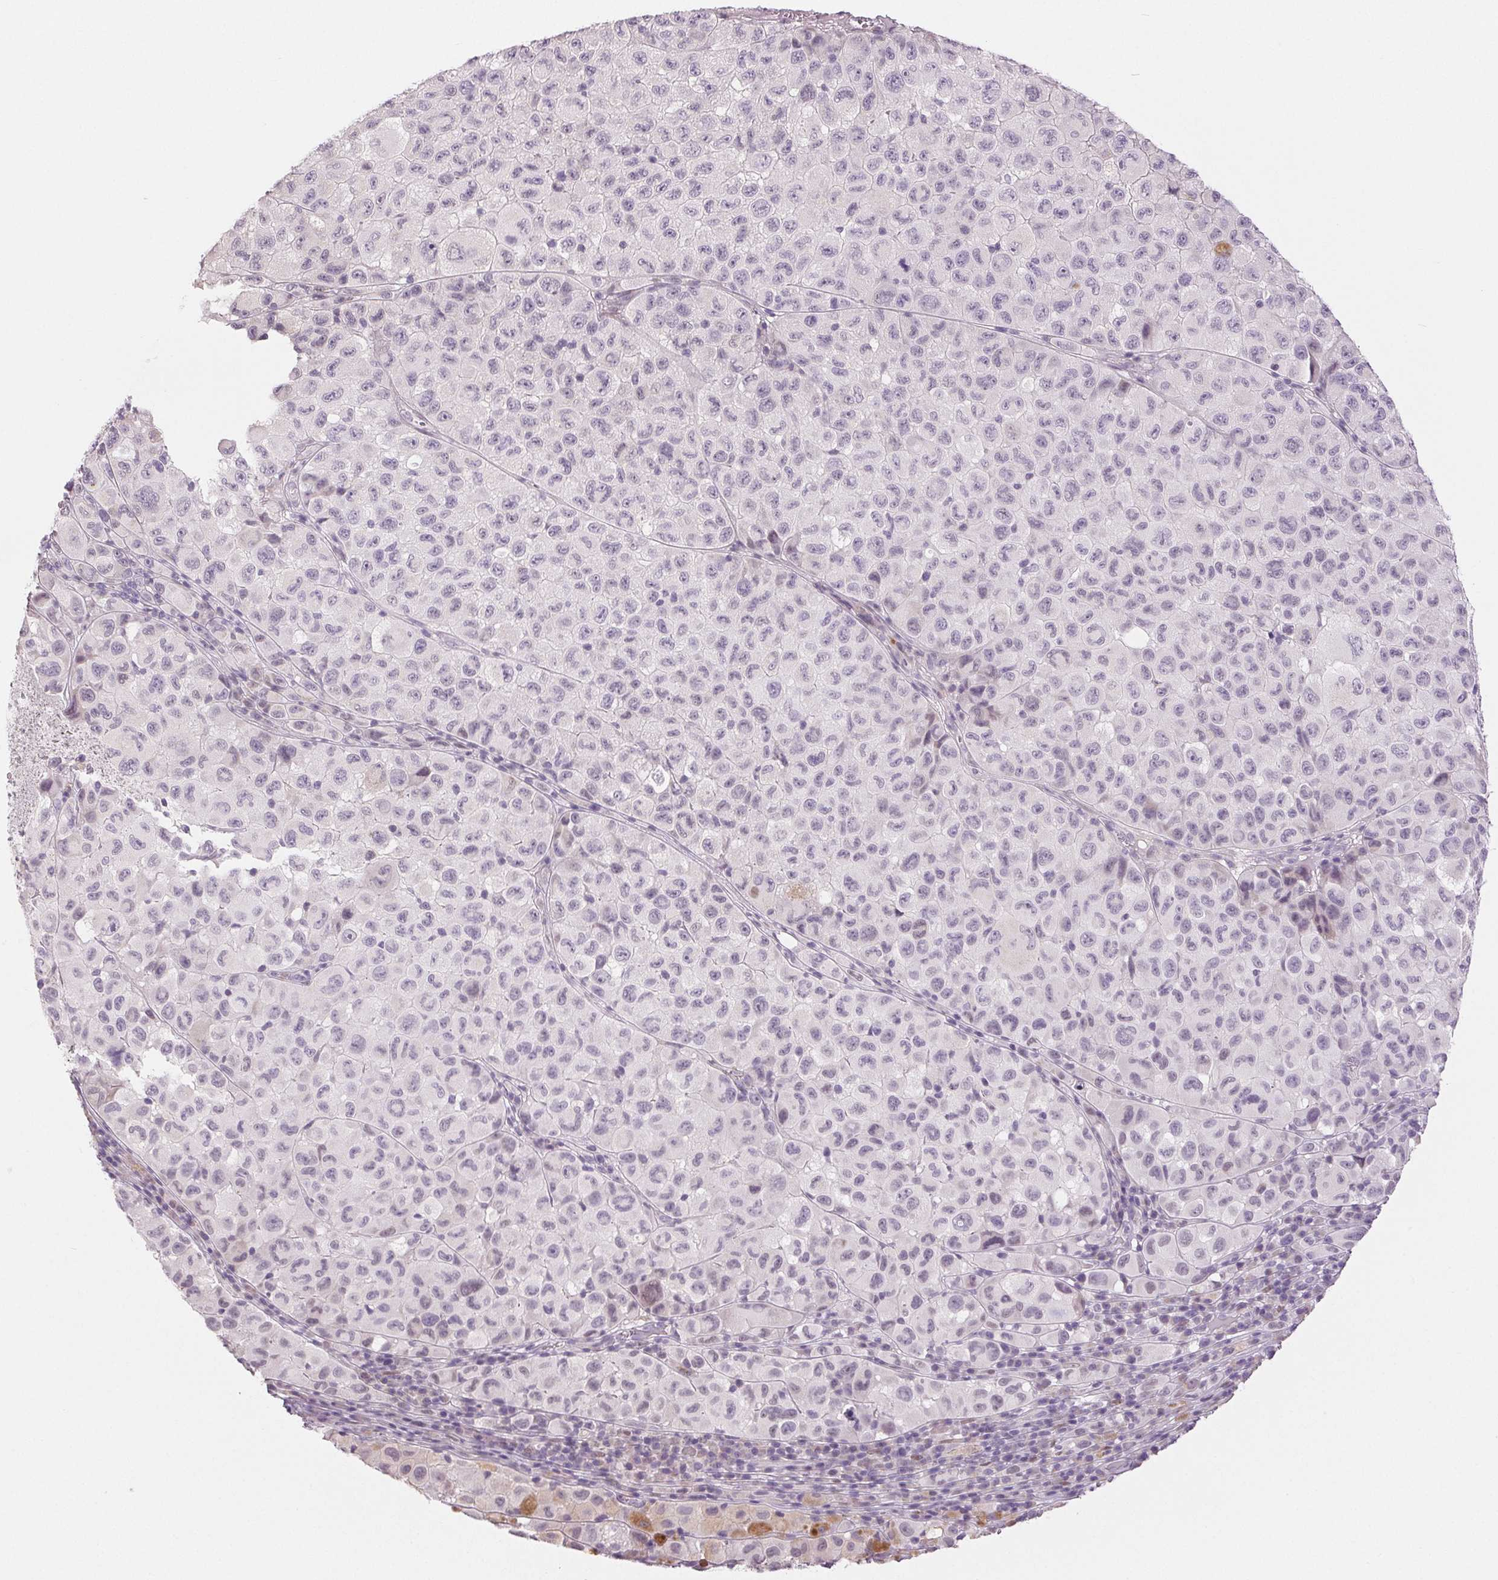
{"staining": {"intensity": "negative", "quantity": "none", "location": "none"}, "tissue": "melanoma", "cell_type": "Tumor cells", "image_type": "cancer", "snomed": [{"axis": "morphology", "description": "Malignant melanoma, NOS"}, {"axis": "topography", "description": "Skin"}], "caption": "Micrograph shows no protein positivity in tumor cells of malignant melanoma tissue.", "gene": "DNAJC6", "patient": {"sex": "male", "age": 93}}